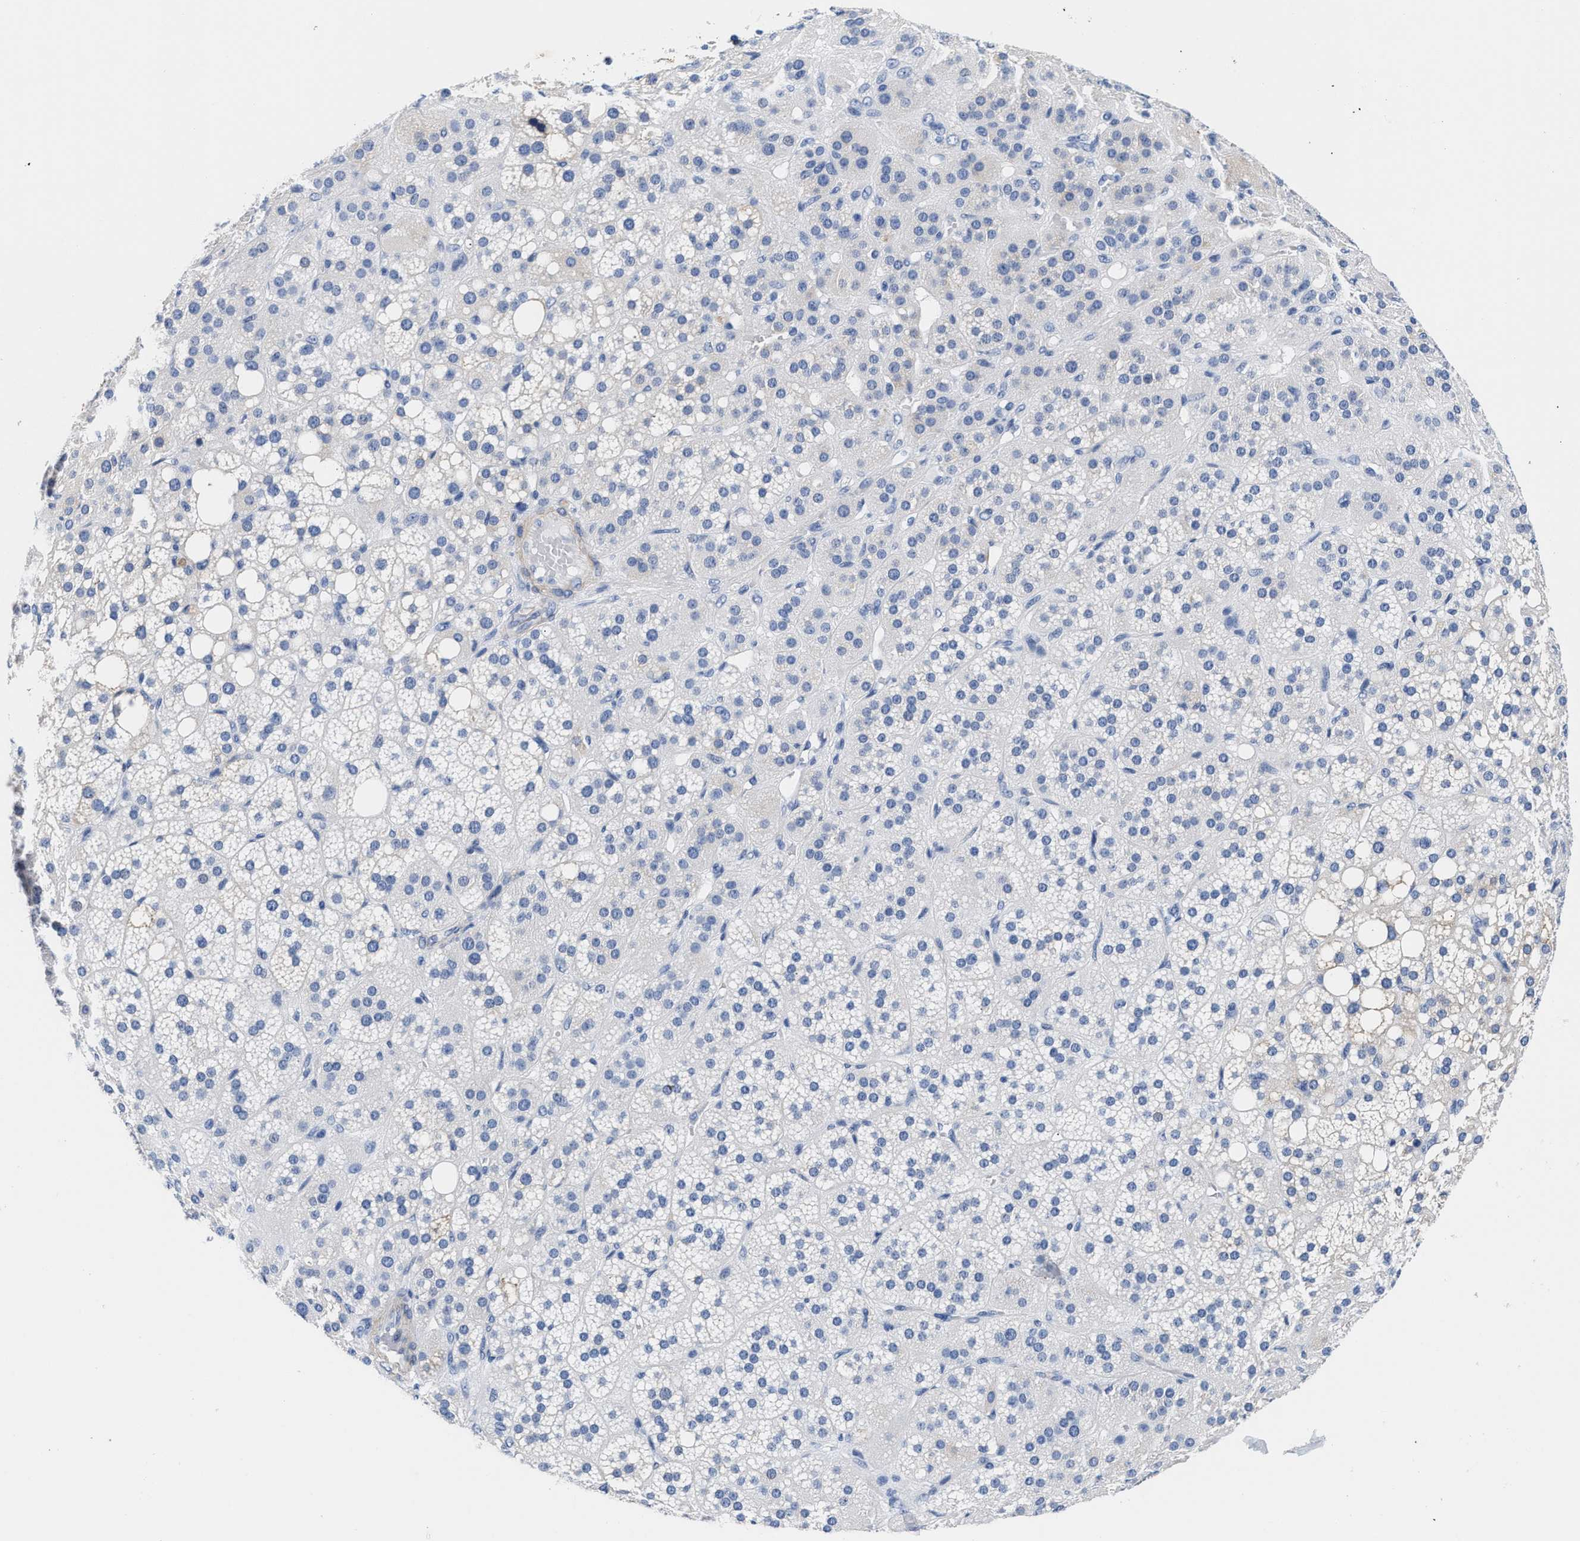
{"staining": {"intensity": "negative", "quantity": "none", "location": "none"}, "tissue": "adrenal gland", "cell_type": "Glandular cells", "image_type": "normal", "snomed": [{"axis": "morphology", "description": "Normal tissue, NOS"}, {"axis": "topography", "description": "Adrenal gland"}], "caption": "Glandular cells show no significant expression in unremarkable adrenal gland.", "gene": "TRIM29", "patient": {"sex": "female", "age": 59}}